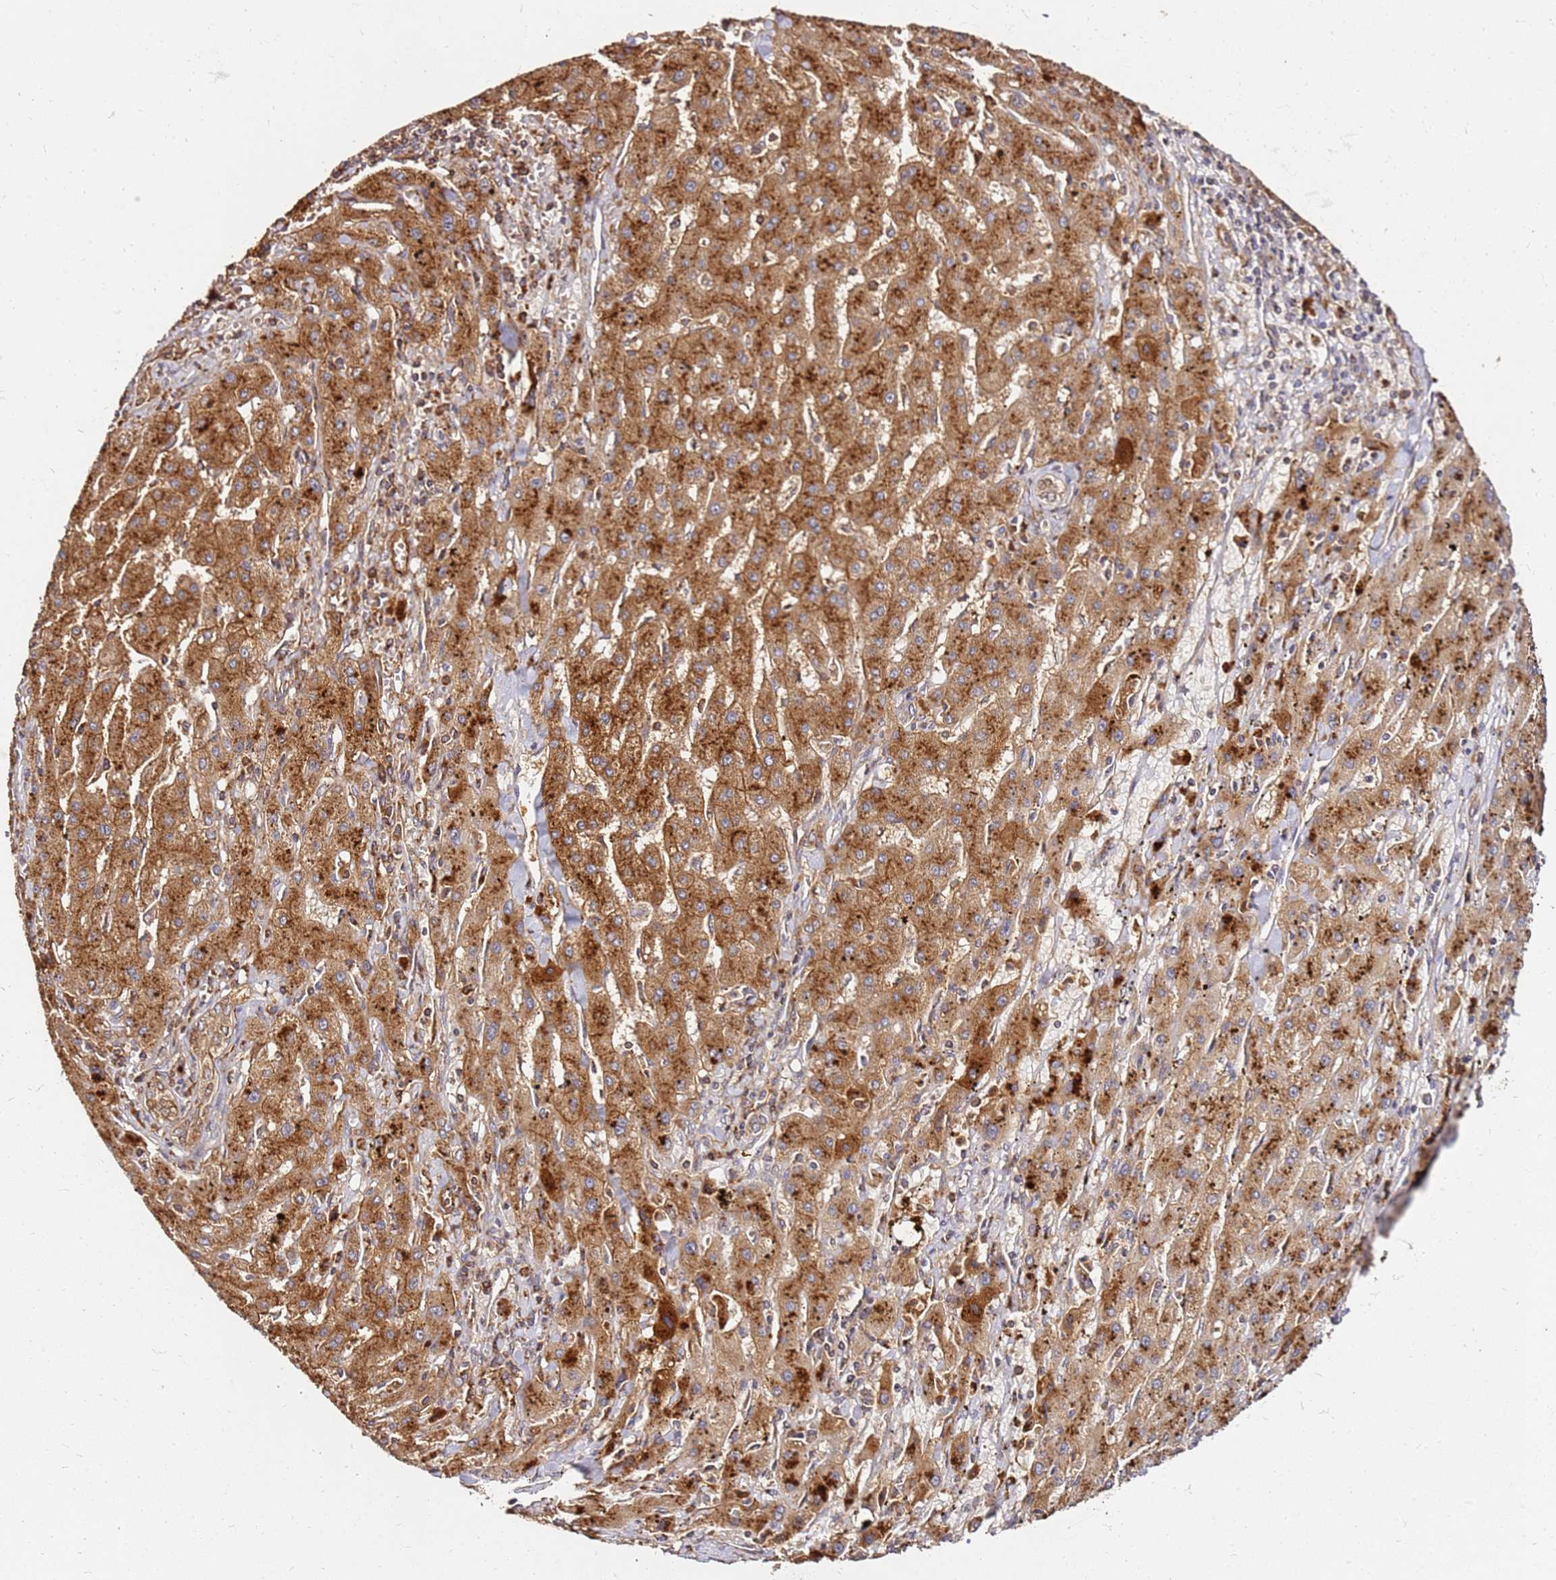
{"staining": {"intensity": "strong", "quantity": ">75%", "location": "cytoplasmic/membranous"}, "tissue": "liver cancer", "cell_type": "Tumor cells", "image_type": "cancer", "snomed": [{"axis": "morphology", "description": "Carcinoma, Hepatocellular, NOS"}, {"axis": "topography", "description": "Liver"}], "caption": "IHC of liver hepatocellular carcinoma demonstrates high levels of strong cytoplasmic/membranous staining in approximately >75% of tumor cells.", "gene": "DVL3", "patient": {"sex": "male", "age": 72}}